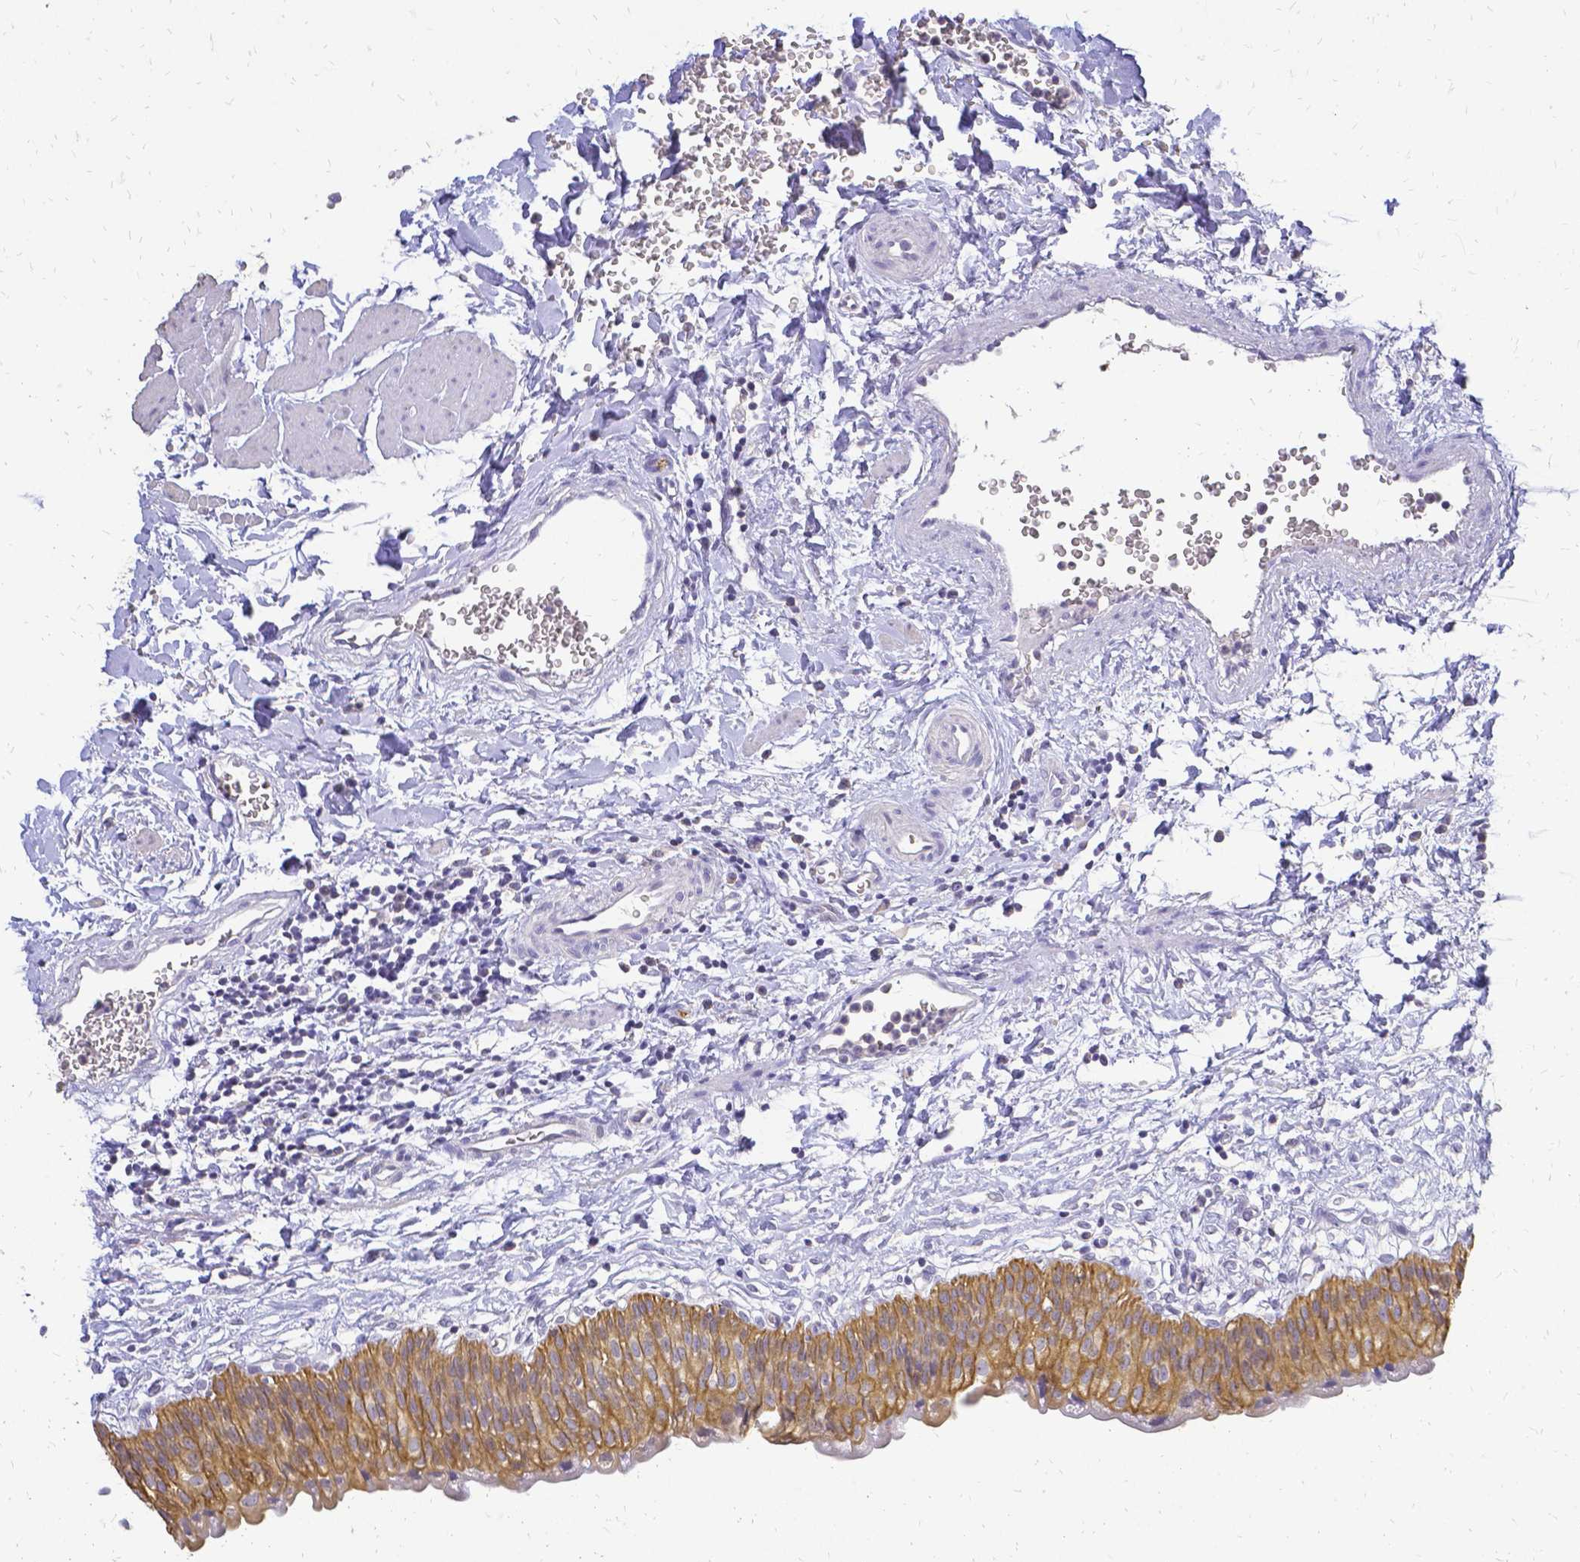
{"staining": {"intensity": "moderate", "quantity": ">75%", "location": "cytoplasmic/membranous"}, "tissue": "urinary bladder", "cell_type": "Urothelial cells", "image_type": "normal", "snomed": [{"axis": "morphology", "description": "Normal tissue, NOS"}, {"axis": "topography", "description": "Urinary bladder"}], "caption": "Human urinary bladder stained with a protein marker exhibits moderate staining in urothelial cells.", "gene": "CIB1", "patient": {"sex": "male", "age": 55}}